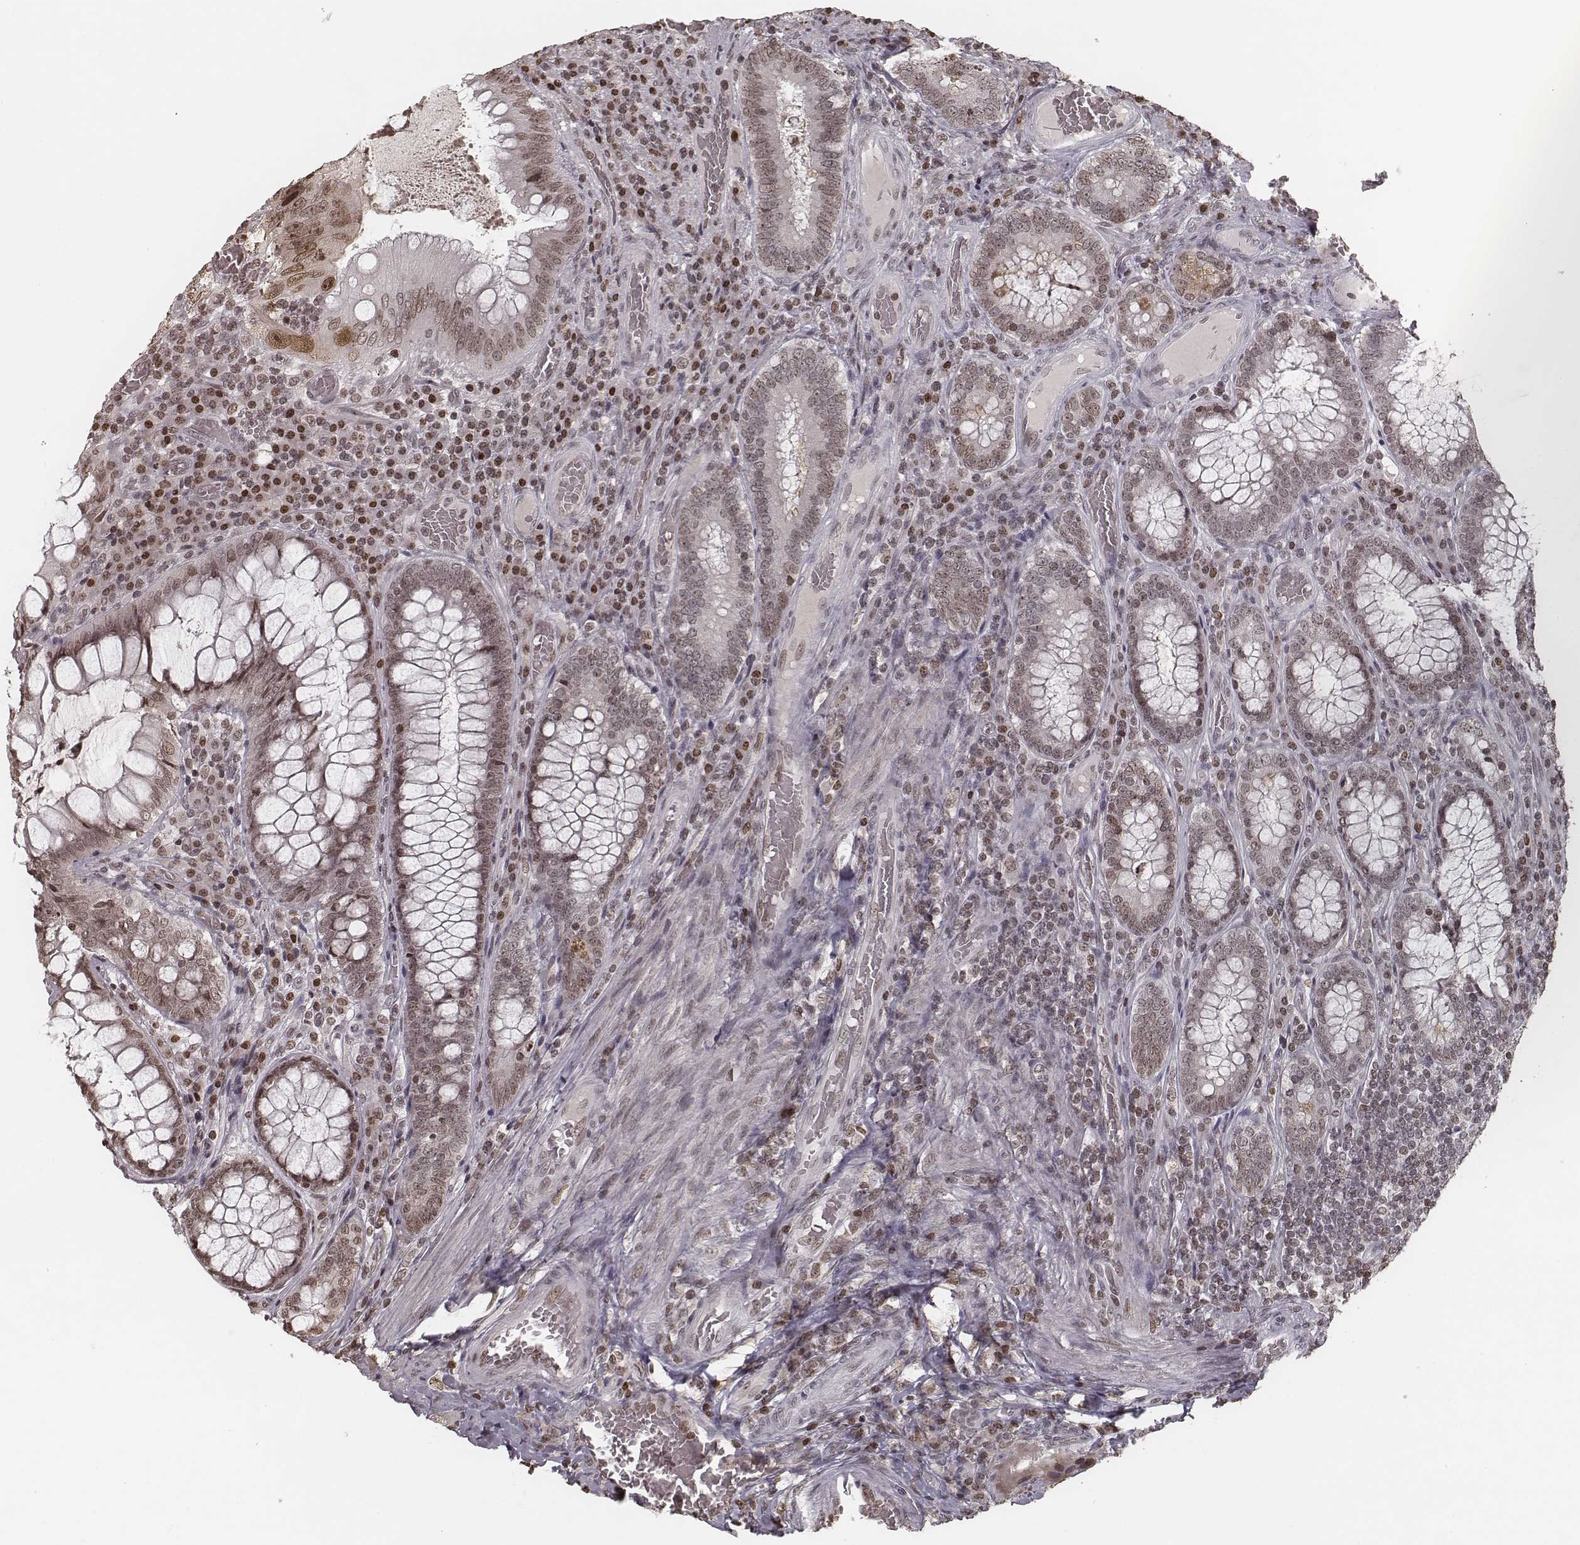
{"staining": {"intensity": "weak", "quantity": ">75%", "location": "nuclear"}, "tissue": "colorectal cancer", "cell_type": "Tumor cells", "image_type": "cancer", "snomed": [{"axis": "morphology", "description": "Adenocarcinoma, NOS"}, {"axis": "topography", "description": "Colon"}], "caption": "A brown stain labels weak nuclear expression of a protein in human adenocarcinoma (colorectal) tumor cells. (DAB (3,3'-diaminobenzidine) IHC, brown staining for protein, blue staining for nuclei).", "gene": "HMGA2", "patient": {"sex": "female", "age": 86}}